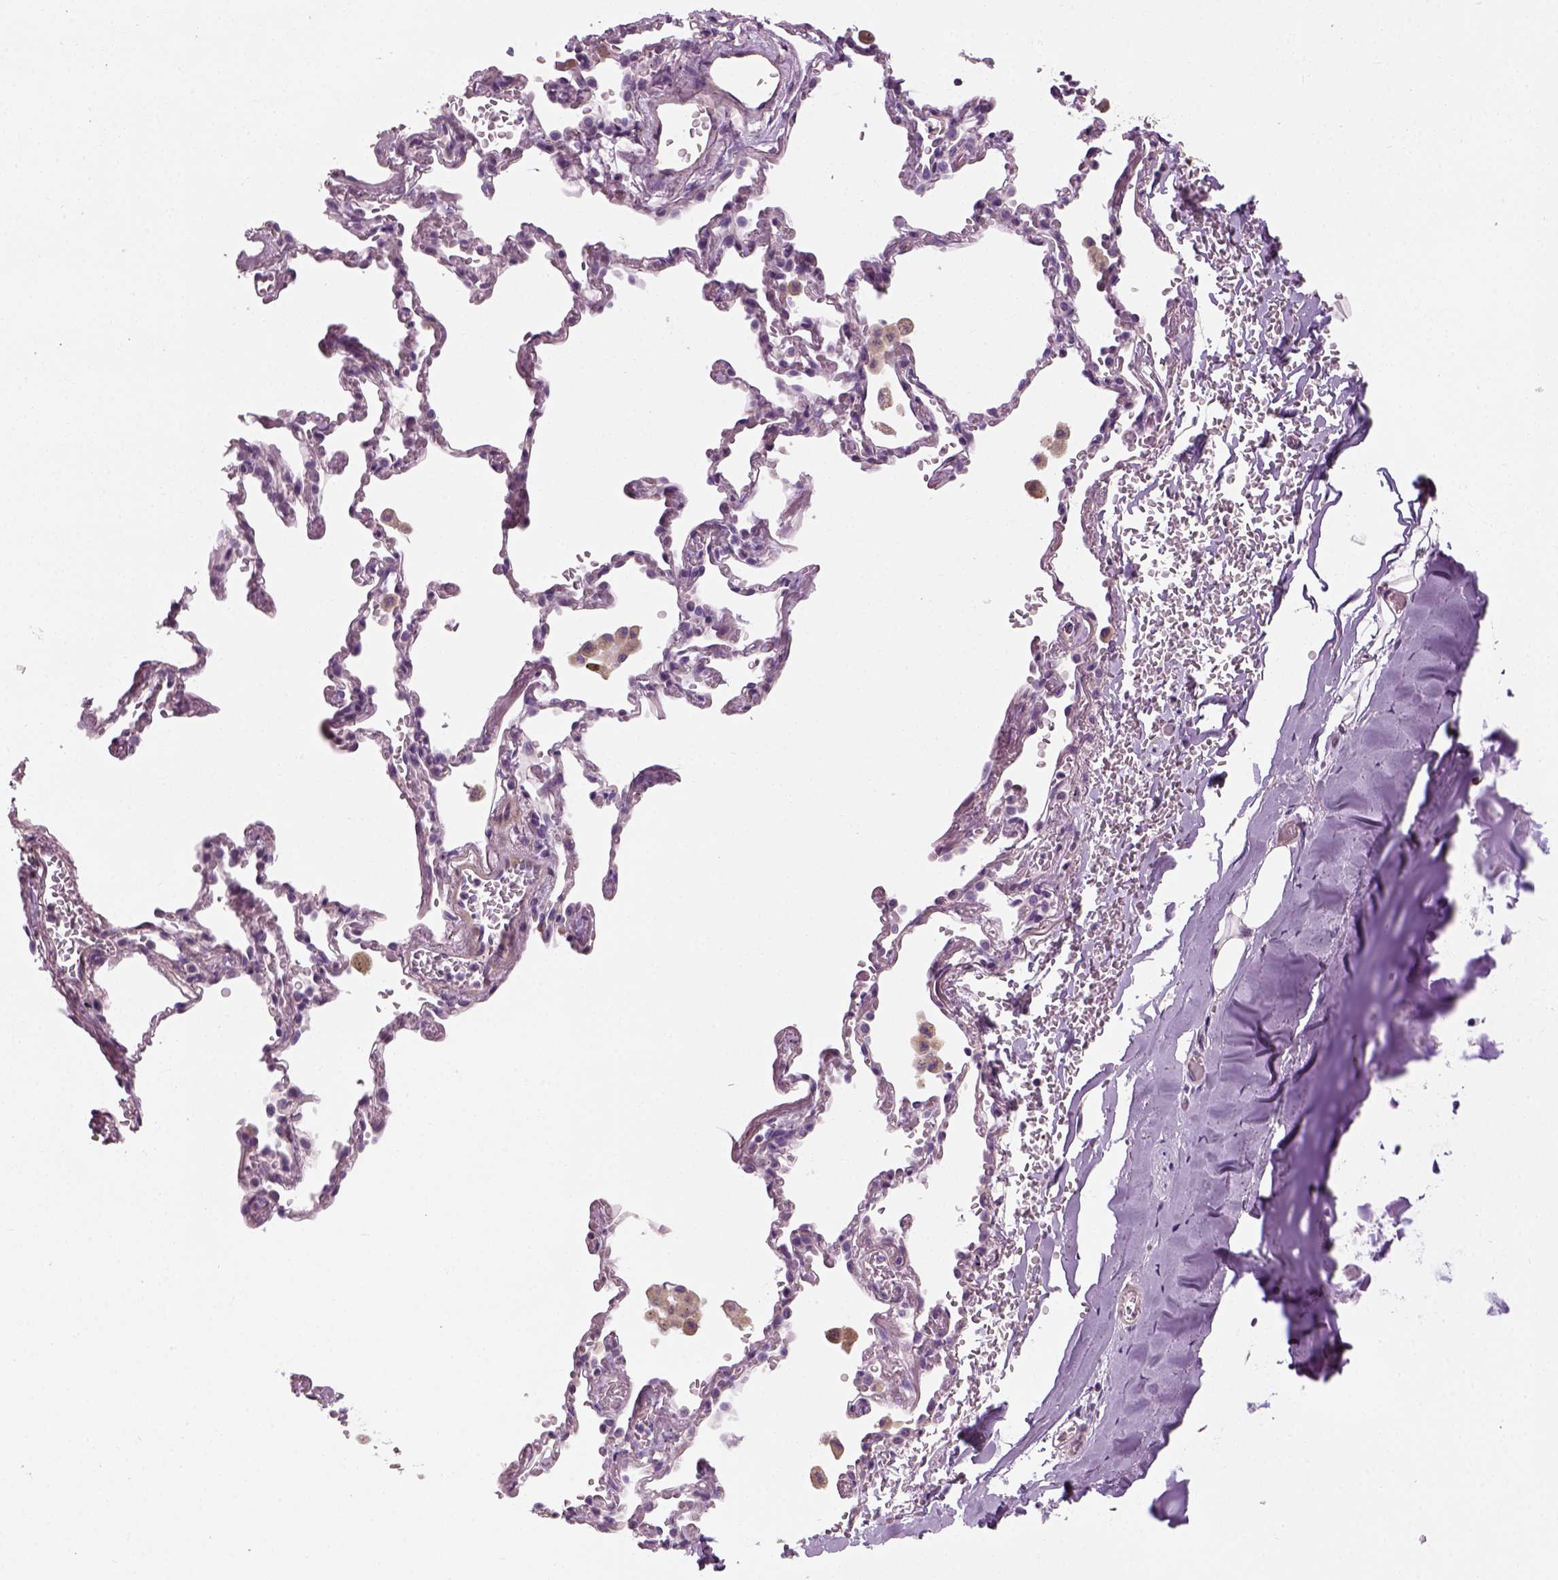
{"staining": {"intensity": "negative", "quantity": "none", "location": "none"}, "tissue": "adipose tissue", "cell_type": "Adipocytes", "image_type": "normal", "snomed": [{"axis": "morphology", "description": "Normal tissue, NOS"}, {"axis": "topography", "description": "Cartilage tissue"}, {"axis": "topography", "description": "Bronchus"}, {"axis": "topography", "description": "Peripheral nerve tissue"}], "caption": "Adipose tissue stained for a protein using immunohistochemistry reveals no staining adipocytes.", "gene": "ELOVL3", "patient": {"sex": "male", "age": 67}}